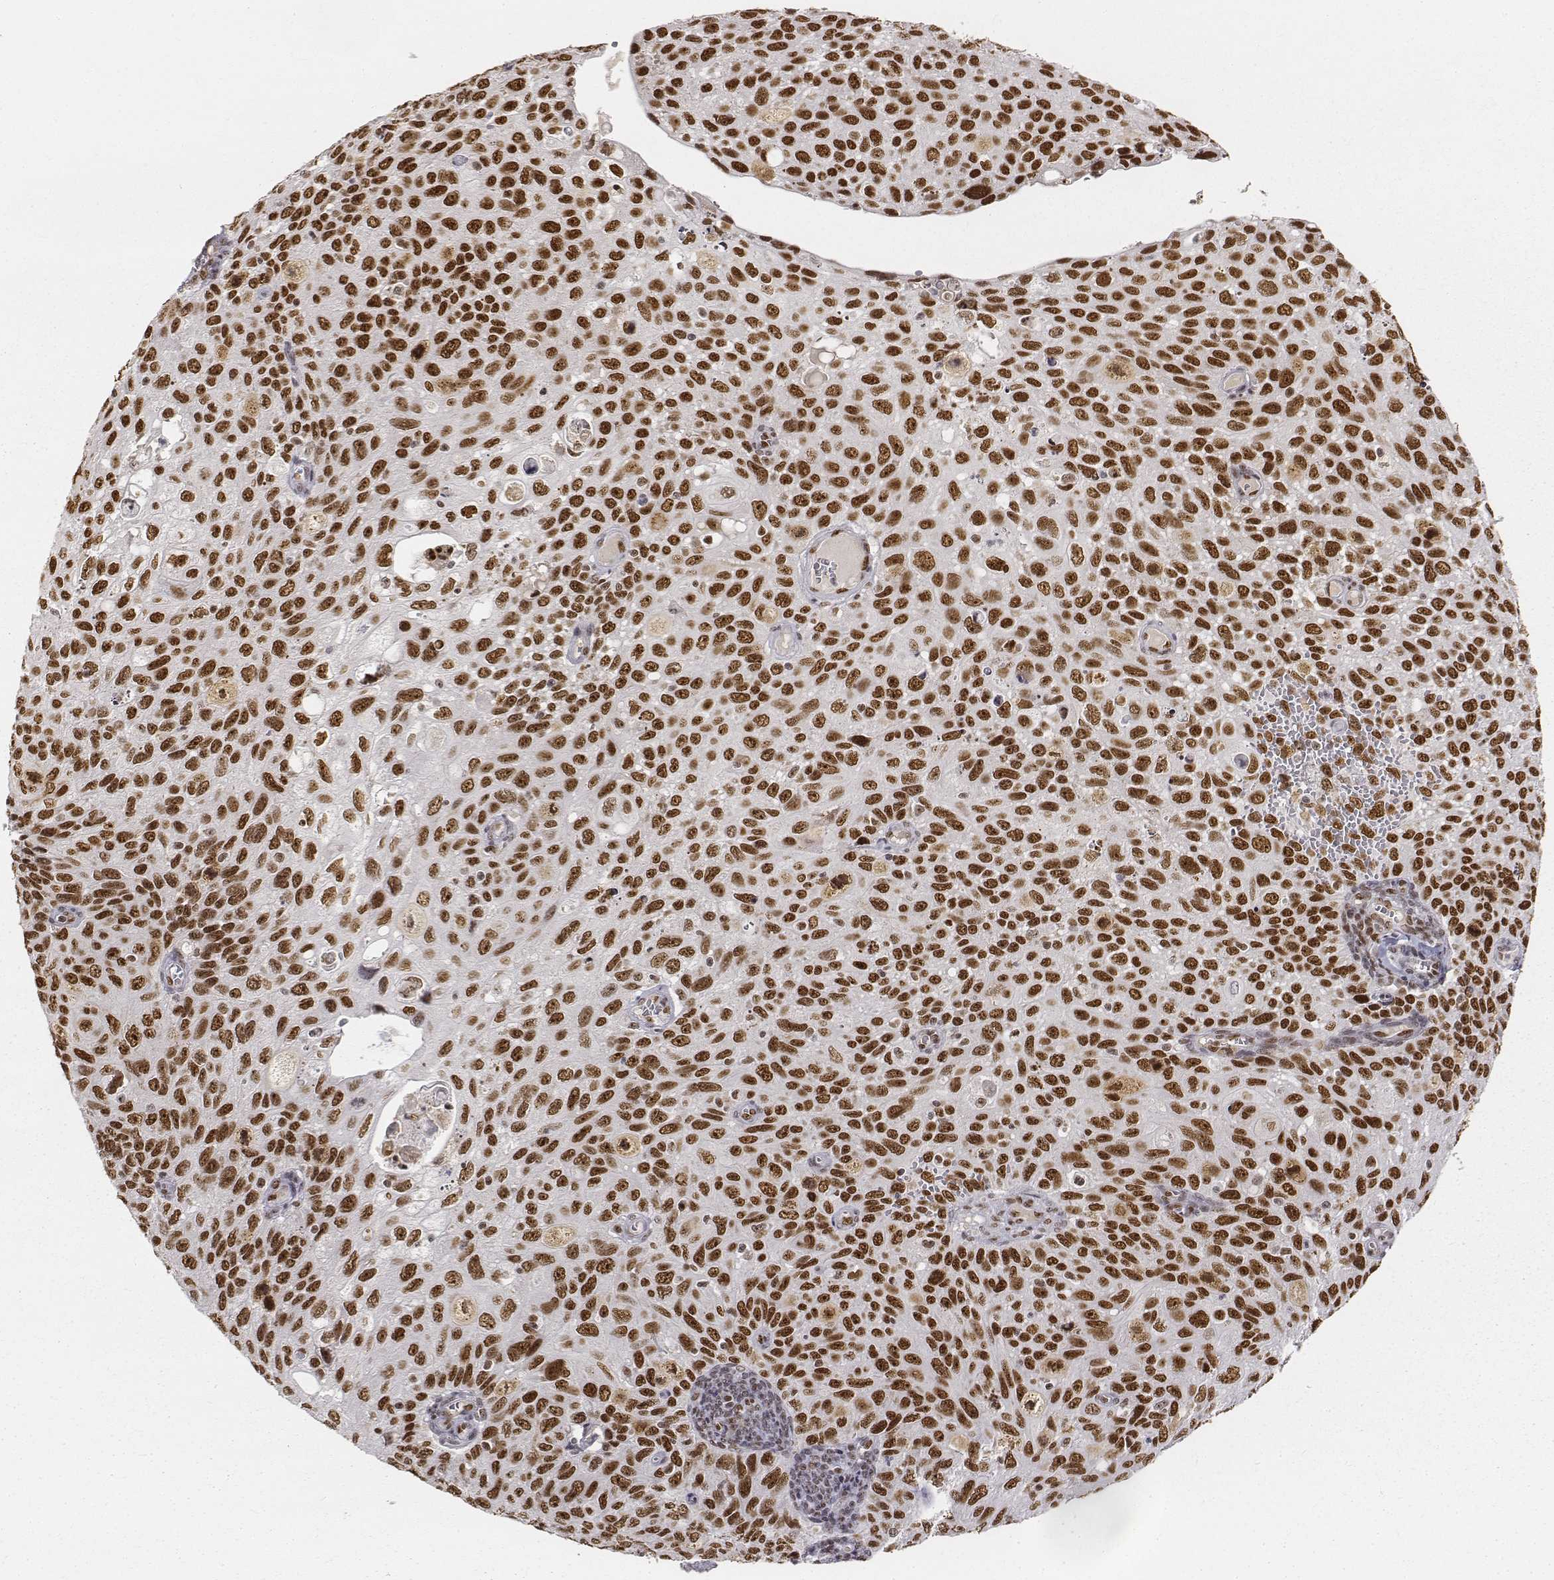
{"staining": {"intensity": "strong", "quantity": ">75%", "location": "nuclear"}, "tissue": "cervical cancer", "cell_type": "Tumor cells", "image_type": "cancer", "snomed": [{"axis": "morphology", "description": "Squamous cell carcinoma, NOS"}, {"axis": "topography", "description": "Cervix"}], "caption": "Strong nuclear protein positivity is appreciated in approximately >75% of tumor cells in cervical cancer (squamous cell carcinoma).", "gene": "PHF6", "patient": {"sex": "female", "age": 70}}